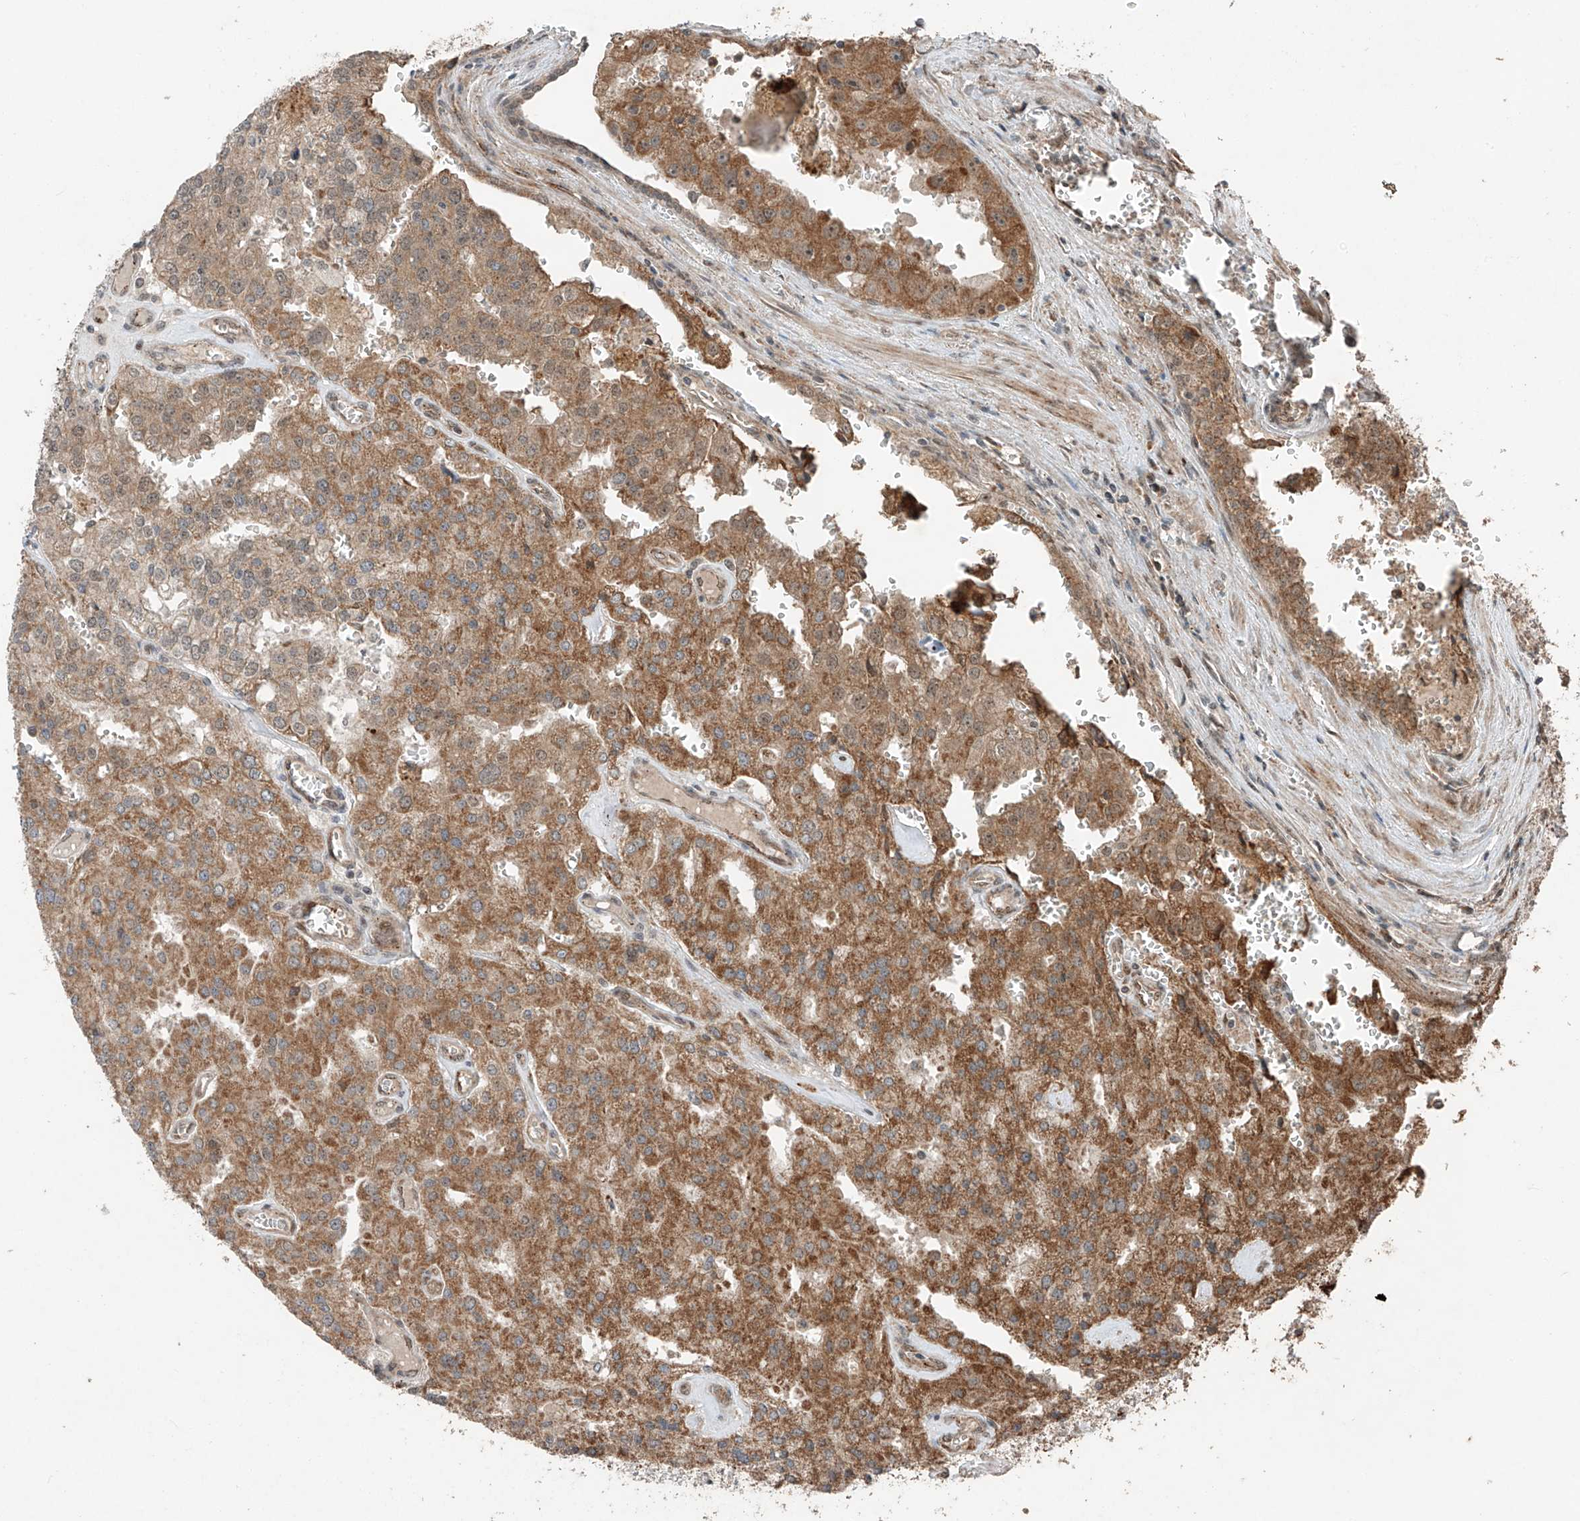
{"staining": {"intensity": "moderate", "quantity": ">75%", "location": "cytoplasmic/membranous"}, "tissue": "prostate cancer", "cell_type": "Tumor cells", "image_type": "cancer", "snomed": [{"axis": "morphology", "description": "Adenocarcinoma, High grade"}, {"axis": "topography", "description": "Prostate"}], "caption": "IHC histopathology image of human prostate cancer (adenocarcinoma (high-grade)) stained for a protein (brown), which demonstrates medium levels of moderate cytoplasmic/membranous positivity in about >75% of tumor cells.", "gene": "ZNF620", "patient": {"sex": "male", "age": 68}}